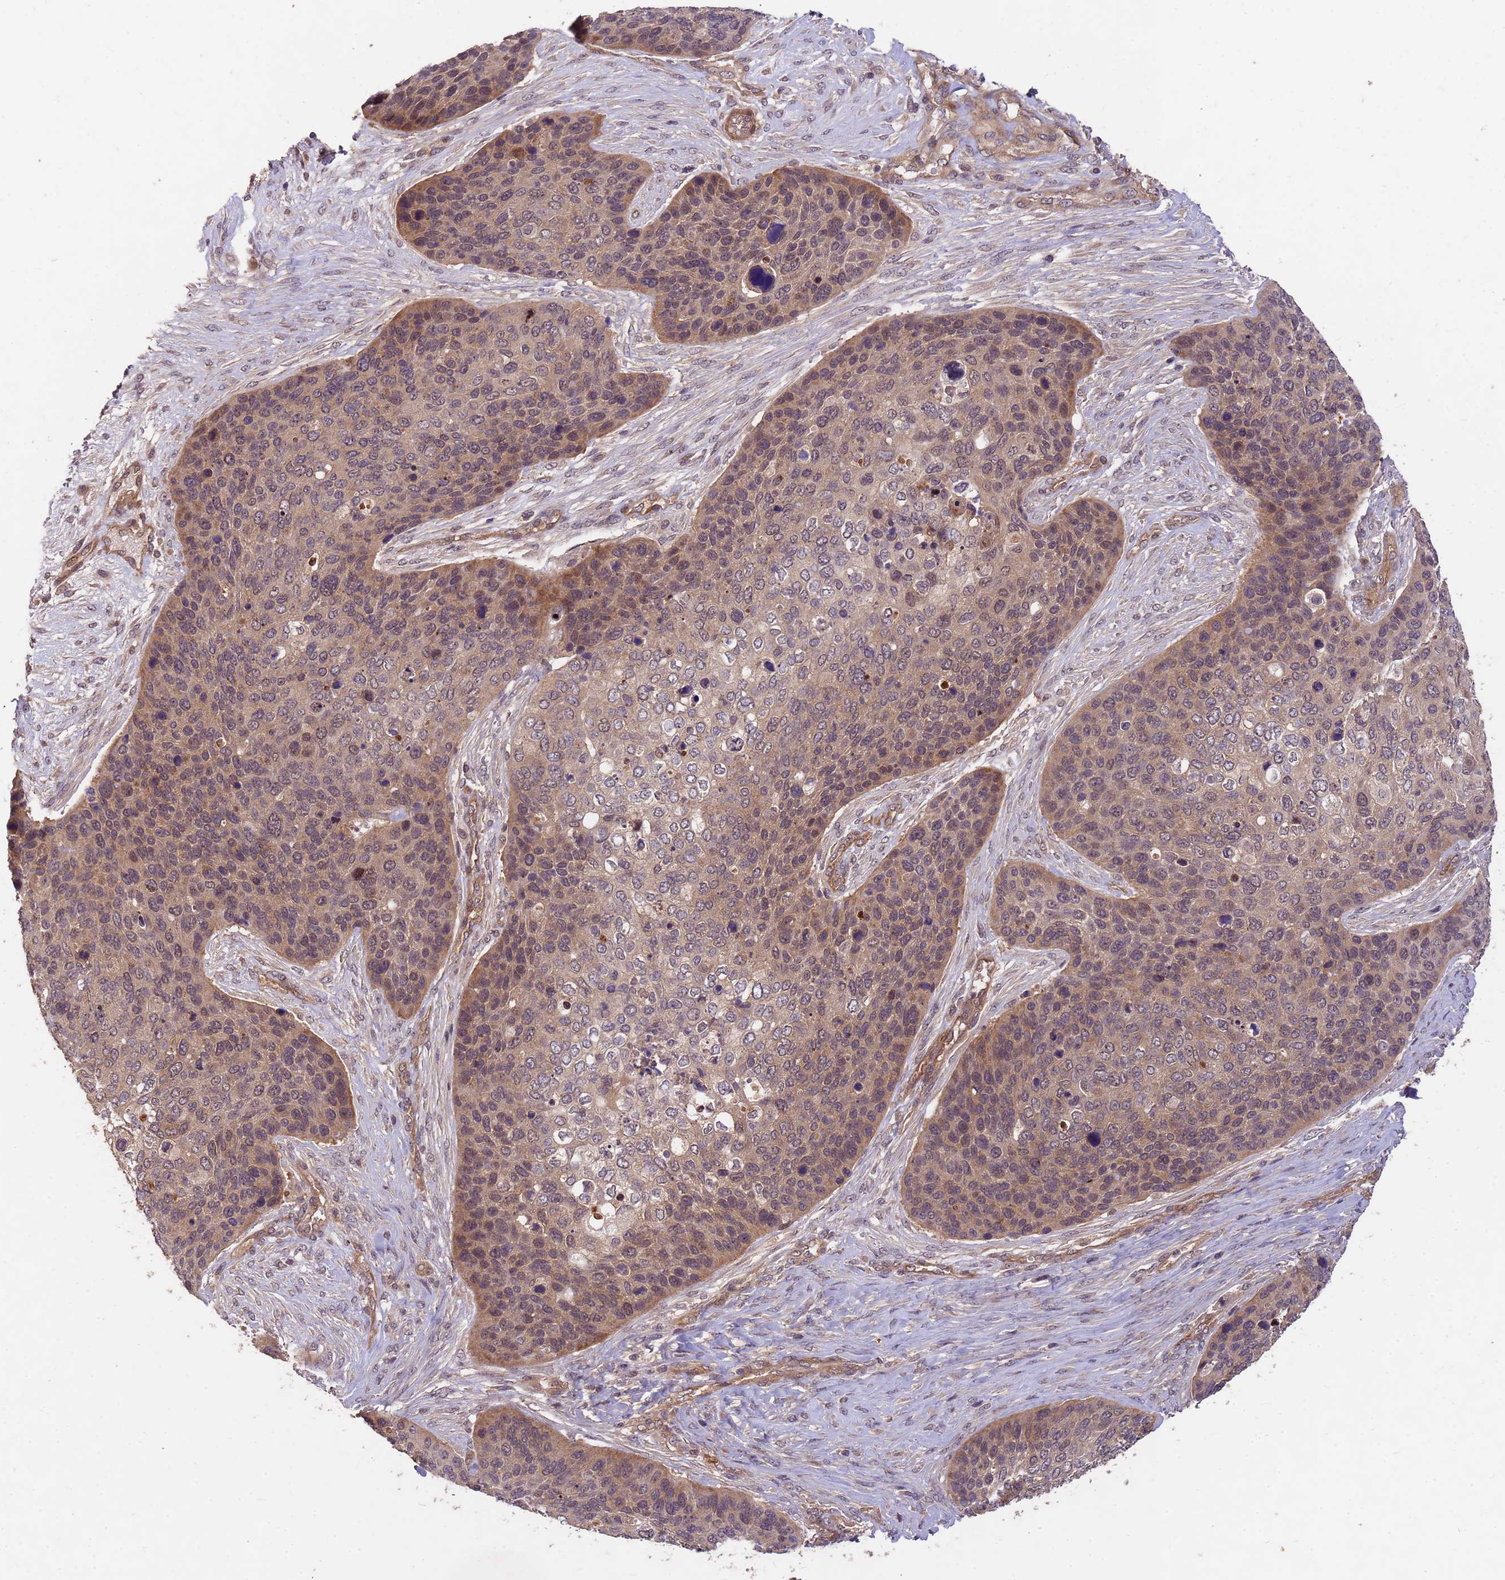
{"staining": {"intensity": "moderate", "quantity": ">75%", "location": "cytoplasmic/membranous,nuclear"}, "tissue": "skin cancer", "cell_type": "Tumor cells", "image_type": "cancer", "snomed": [{"axis": "morphology", "description": "Basal cell carcinoma"}, {"axis": "topography", "description": "Skin"}], "caption": "Skin basal cell carcinoma stained for a protein (brown) demonstrates moderate cytoplasmic/membranous and nuclear positive staining in approximately >75% of tumor cells.", "gene": "PPP2CB", "patient": {"sex": "female", "age": 74}}